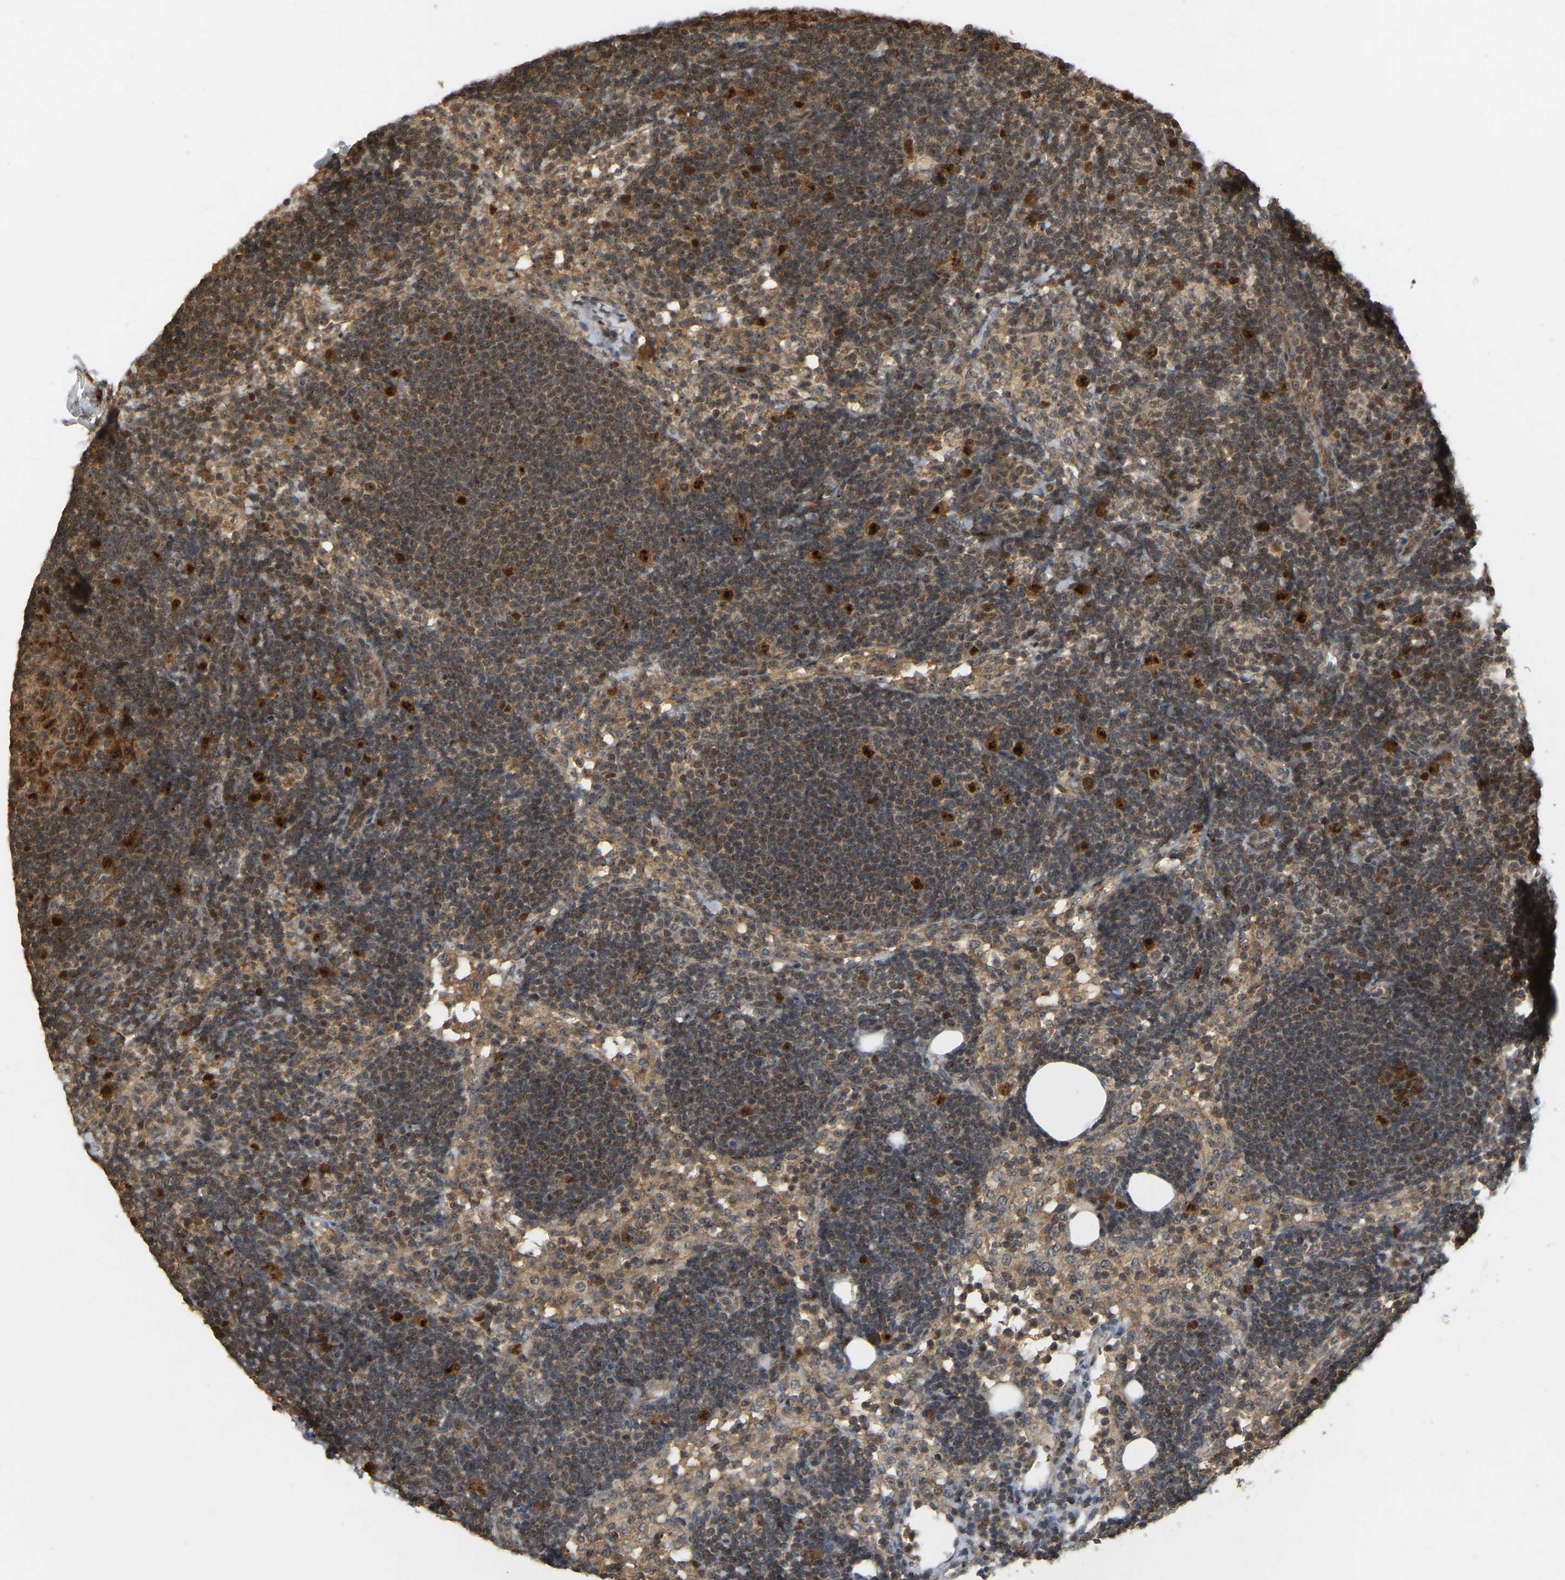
{"staining": {"intensity": "strong", "quantity": ">75%", "location": "cytoplasmic/membranous,nuclear"}, "tissue": "lymph node", "cell_type": "Germinal center cells", "image_type": "normal", "snomed": [{"axis": "morphology", "description": "Normal tissue, NOS"}, {"axis": "morphology", "description": "Carcinoid, malignant, NOS"}, {"axis": "topography", "description": "Lymph node"}], "caption": "Immunohistochemistry micrograph of normal lymph node: lymph node stained using IHC demonstrates high levels of strong protein expression localized specifically in the cytoplasmic/membranous,nuclear of germinal center cells, appearing as a cytoplasmic/membranous,nuclear brown color.", "gene": "BRF2", "patient": {"sex": "male", "age": 47}}